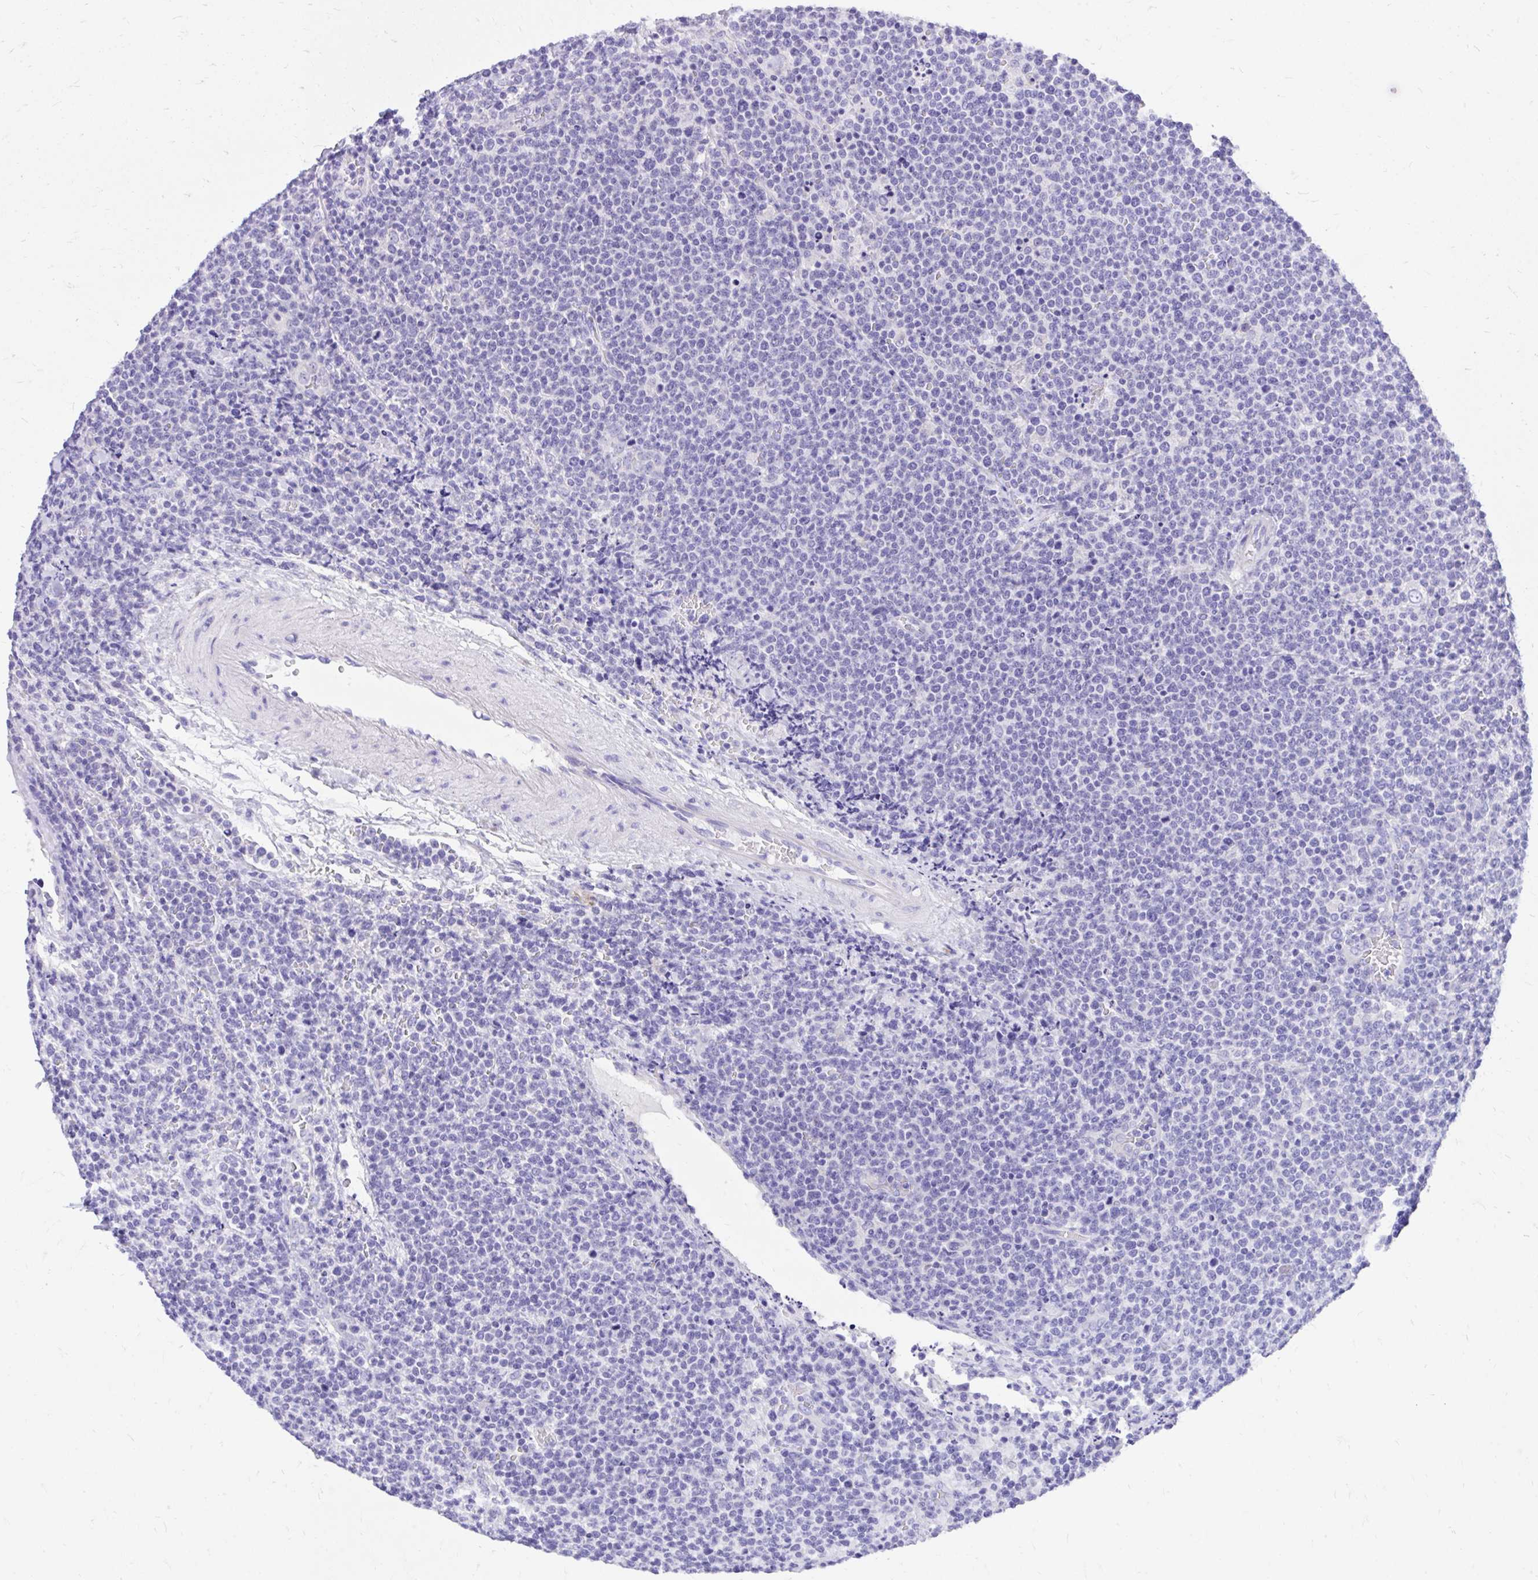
{"staining": {"intensity": "negative", "quantity": "none", "location": "none"}, "tissue": "lymphoma", "cell_type": "Tumor cells", "image_type": "cancer", "snomed": [{"axis": "morphology", "description": "Malignant lymphoma, non-Hodgkin's type, High grade"}, {"axis": "topography", "description": "Lymph node"}], "caption": "The photomicrograph displays no staining of tumor cells in lymphoma.", "gene": "MON1A", "patient": {"sex": "male", "age": 61}}